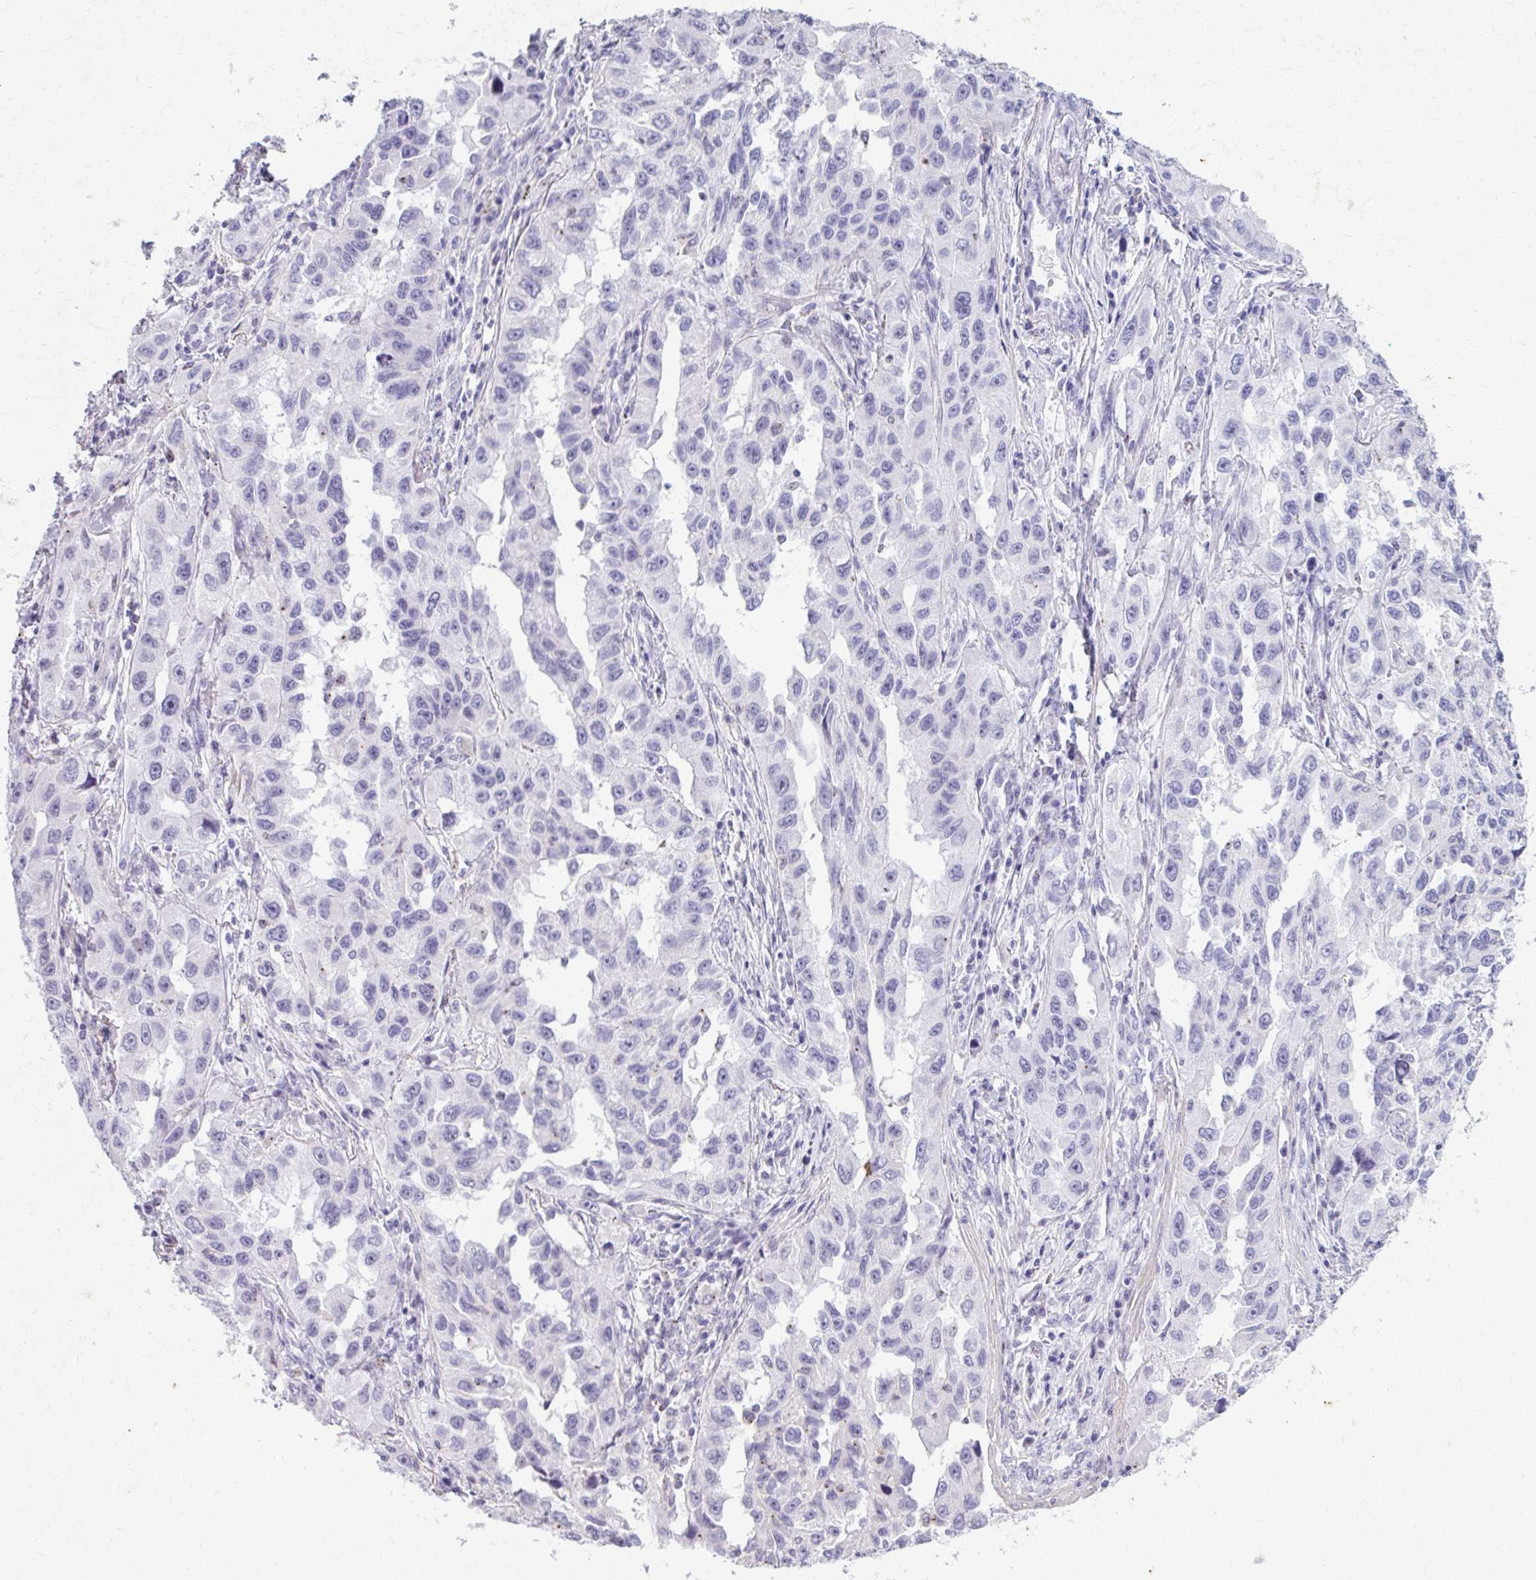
{"staining": {"intensity": "negative", "quantity": "none", "location": "none"}, "tissue": "lung cancer", "cell_type": "Tumor cells", "image_type": "cancer", "snomed": [{"axis": "morphology", "description": "Adenocarcinoma, NOS"}, {"axis": "topography", "description": "Lung"}], "caption": "Human lung cancer stained for a protein using immunohistochemistry (IHC) reveals no expression in tumor cells.", "gene": "CARD9", "patient": {"sex": "female", "age": 73}}